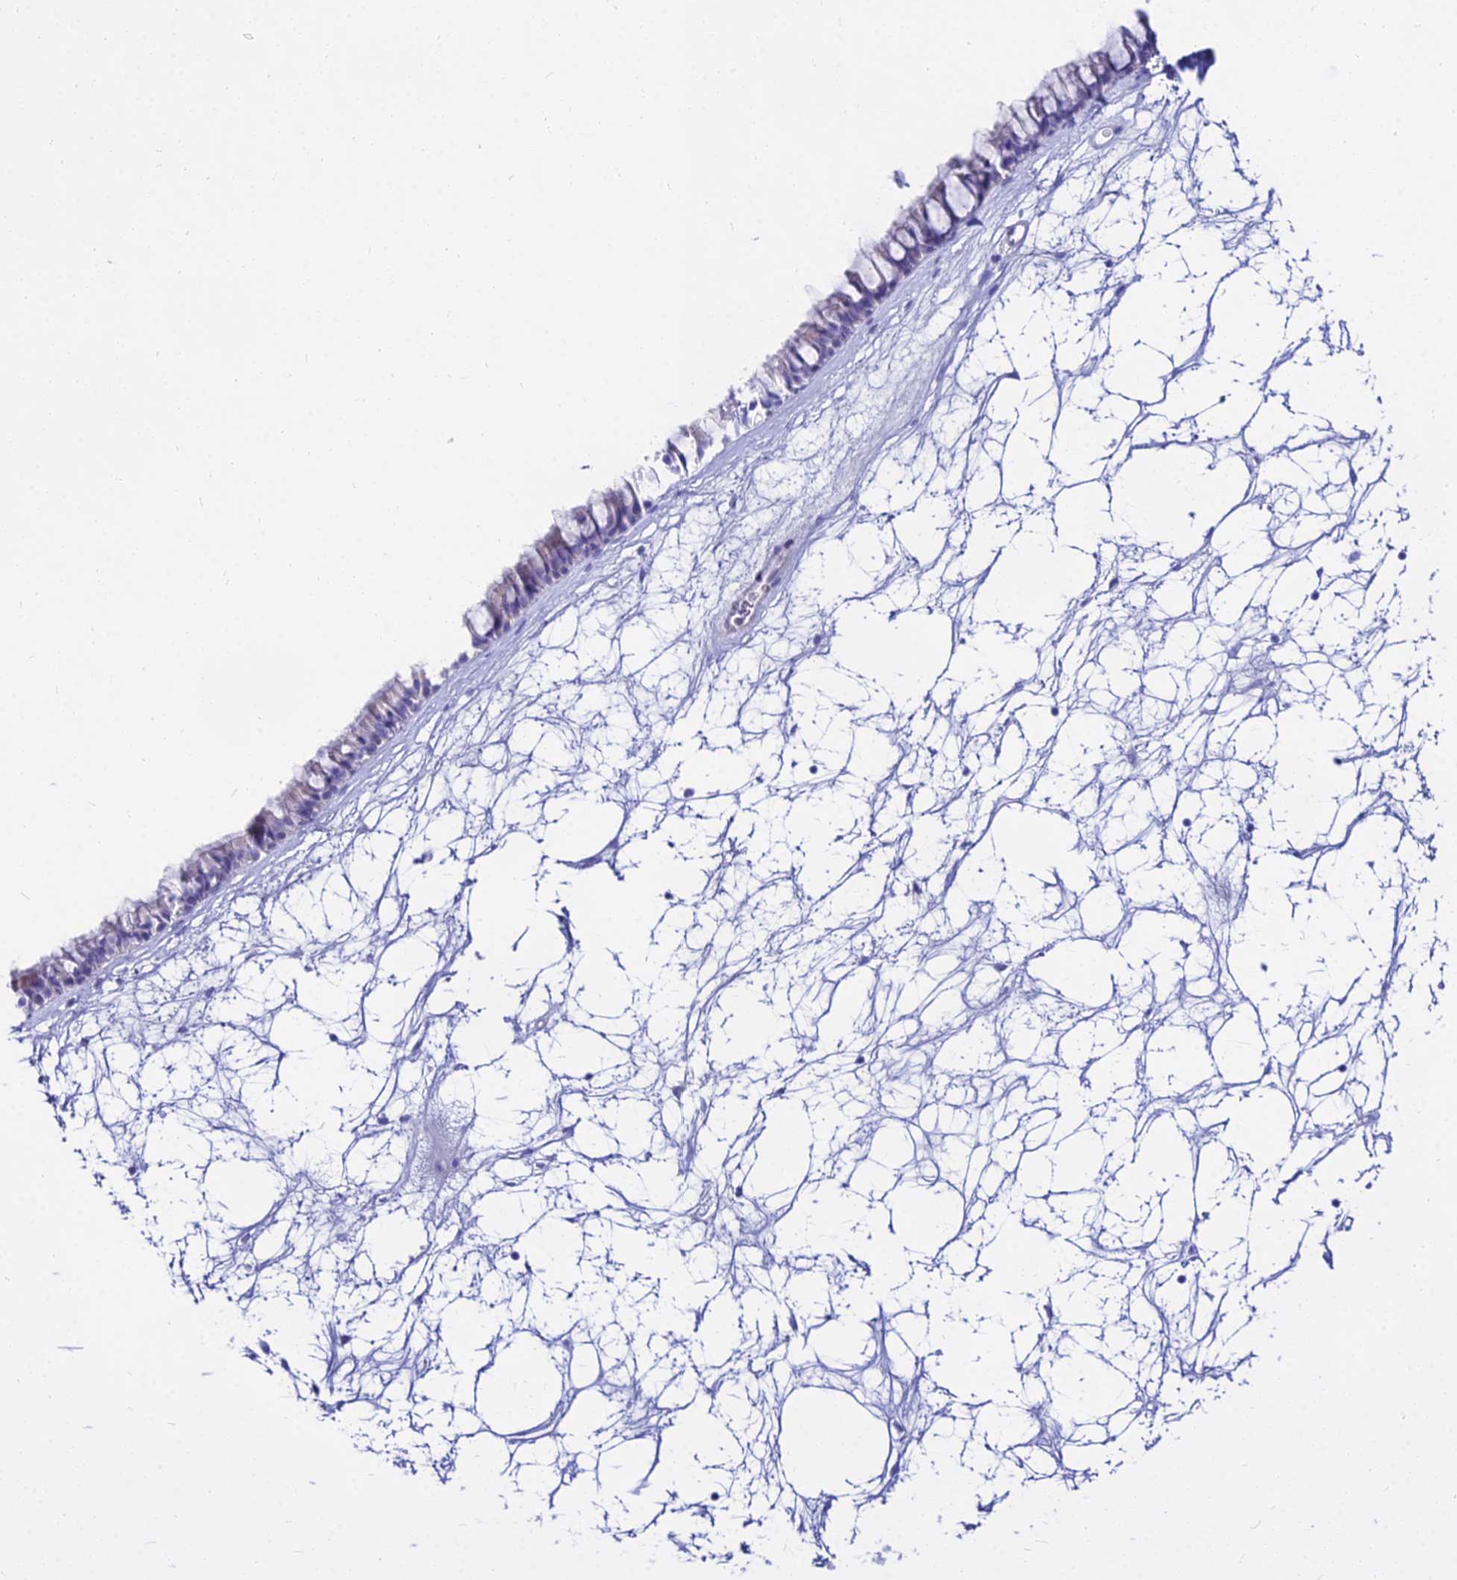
{"staining": {"intensity": "negative", "quantity": "none", "location": "none"}, "tissue": "nasopharynx", "cell_type": "Respiratory epithelial cells", "image_type": "normal", "snomed": [{"axis": "morphology", "description": "Normal tissue, NOS"}, {"axis": "topography", "description": "Nasopharynx"}], "caption": "IHC of benign human nasopharynx exhibits no expression in respiratory epithelial cells.", "gene": "DLX1", "patient": {"sex": "male", "age": 64}}